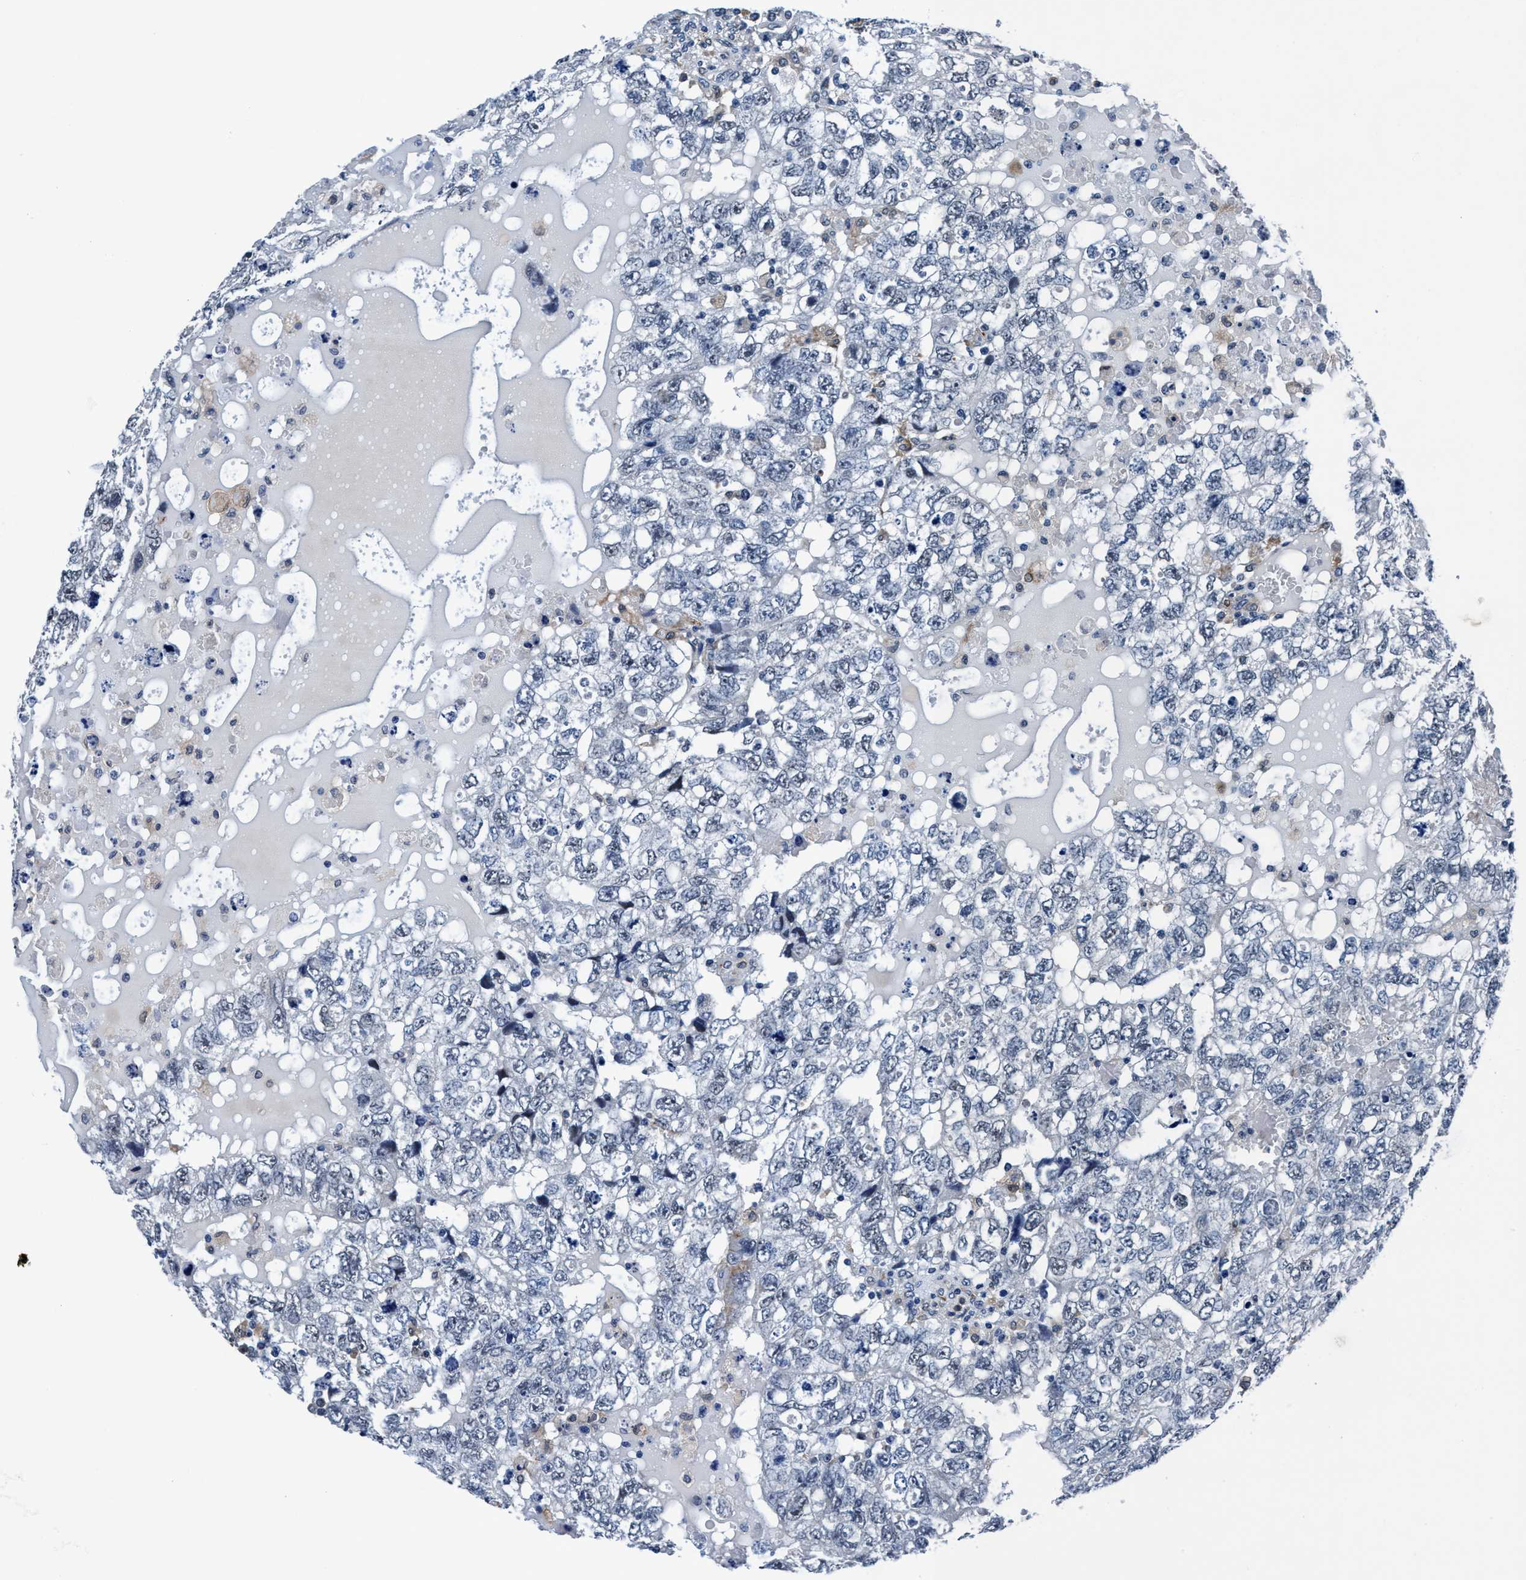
{"staining": {"intensity": "negative", "quantity": "none", "location": "none"}, "tissue": "testis cancer", "cell_type": "Tumor cells", "image_type": "cancer", "snomed": [{"axis": "morphology", "description": "Carcinoma, Embryonal, NOS"}, {"axis": "topography", "description": "Testis"}], "caption": "The histopathology image shows no staining of tumor cells in embryonal carcinoma (testis). The staining was performed using DAB (3,3'-diaminobenzidine) to visualize the protein expression in brown, while the nuclei were stained in blue with hematoxylin (Magnification: 20x).", "gene": "TMEM94", "patient": {"sex": "male", "age": 36}}